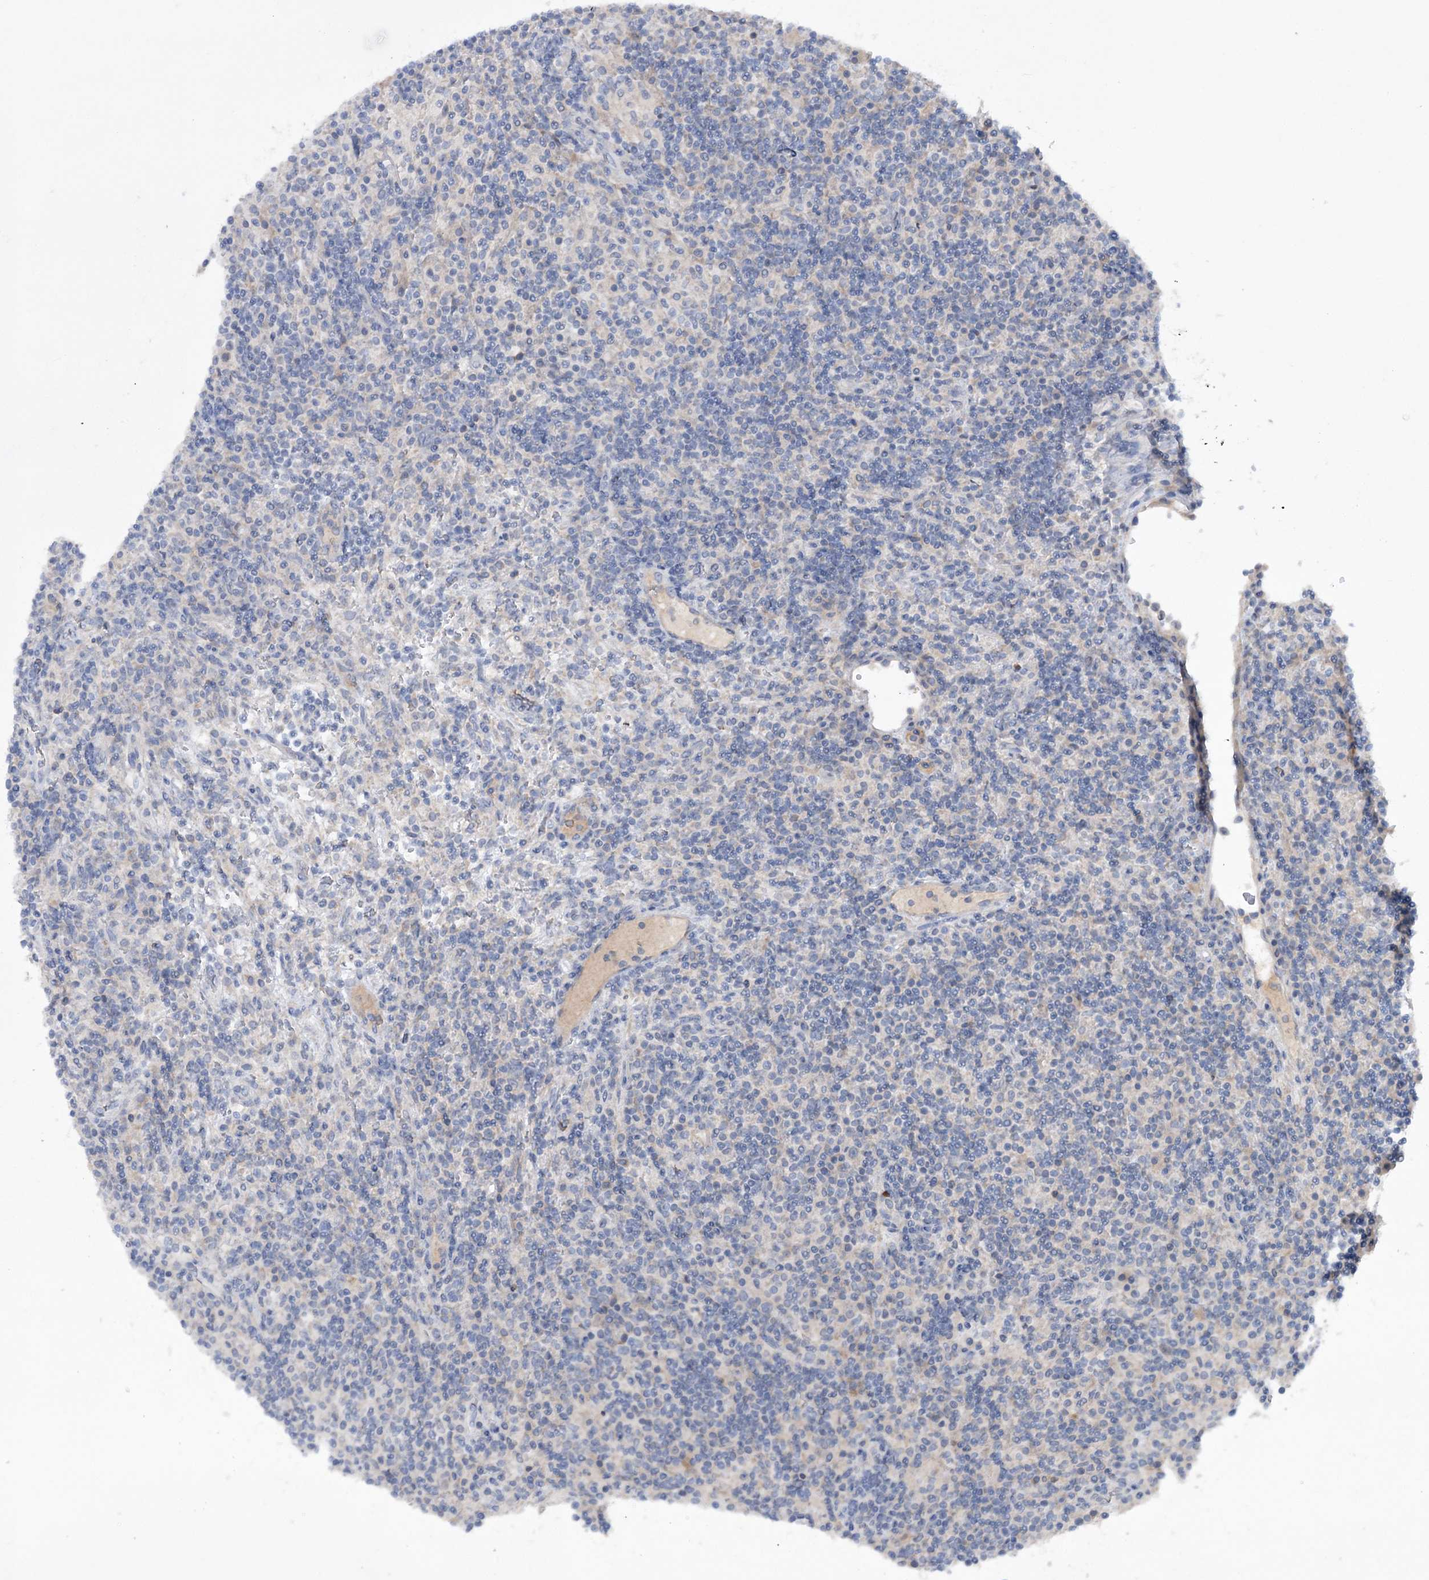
{"staining": {"intensity": "negative", "quantity": "none", "location": "none"}, "tissue": "lymphoma", "cell_type": "Tumor cells", "image_type": "cancer", "snomed": [{"axis": "morphology", "description": "Hodgkin's disease, NOS"}, {"axis": "topography", "description": "Lymph node"}], "caption": "Immunohistochemistry (IHC) histopathology image of human Hodgkin's disease stained for a protein (brown), which exhibits no expression in tumor cells.", "gene": "MTCH2", "patient": {"sex": "male", "age": 70}}